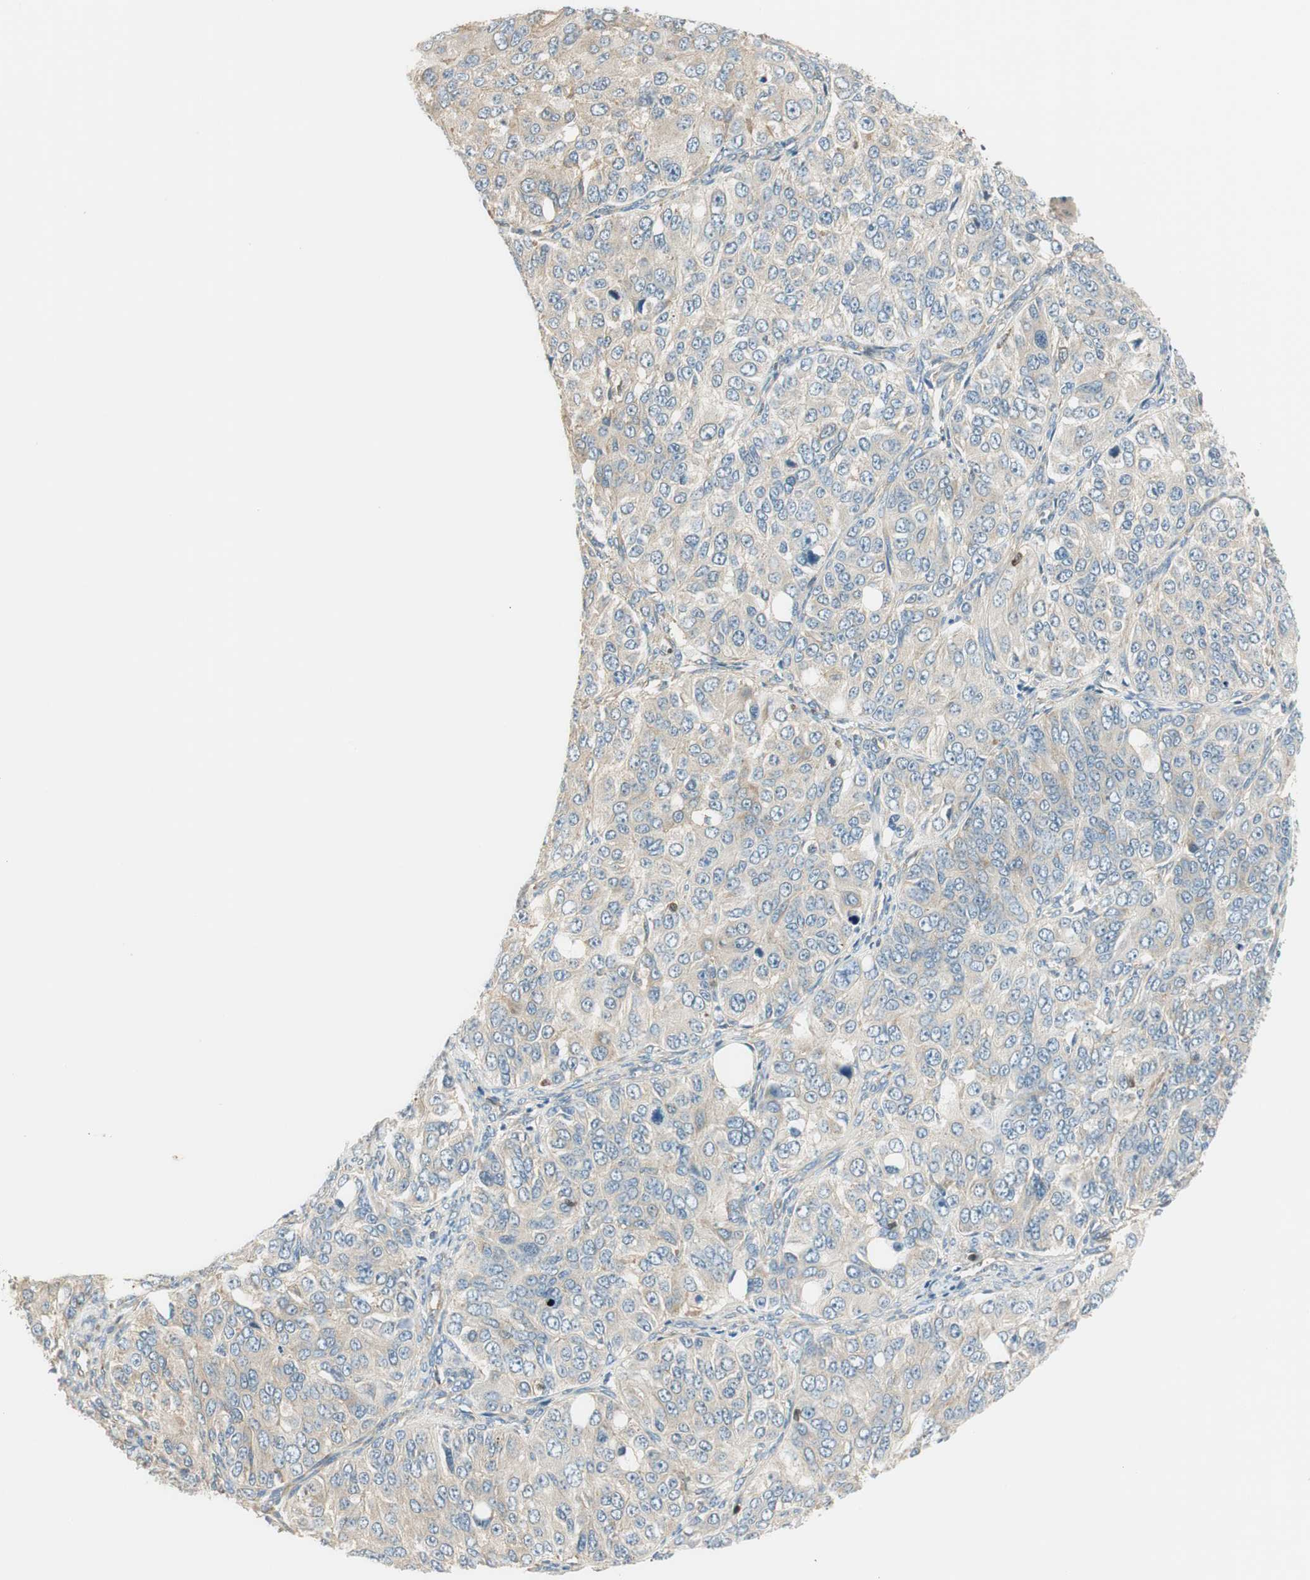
{"staining": {"intensity": "weak", "quantity": "25%-75%", "location": "cytoplasmic/membranous"}, "tissue": "ovarian cancer", "cell_type": "Tumor cells", "image_type": "cancer", "snomed": [{"axis": "morphology", "description": "Carcinoma, endometroid"}, {"axis": "topography", "description": "Ovary"}], "caption": "Immunohistochemical staining of human endometroid carcinoma (ovarian) shows weak cytoplasmic/membranous protein expression in approximately 25%-75% of tumor cells.", "gene": "PI4K2B", "patient": {"sex": "female", "age": 51}}